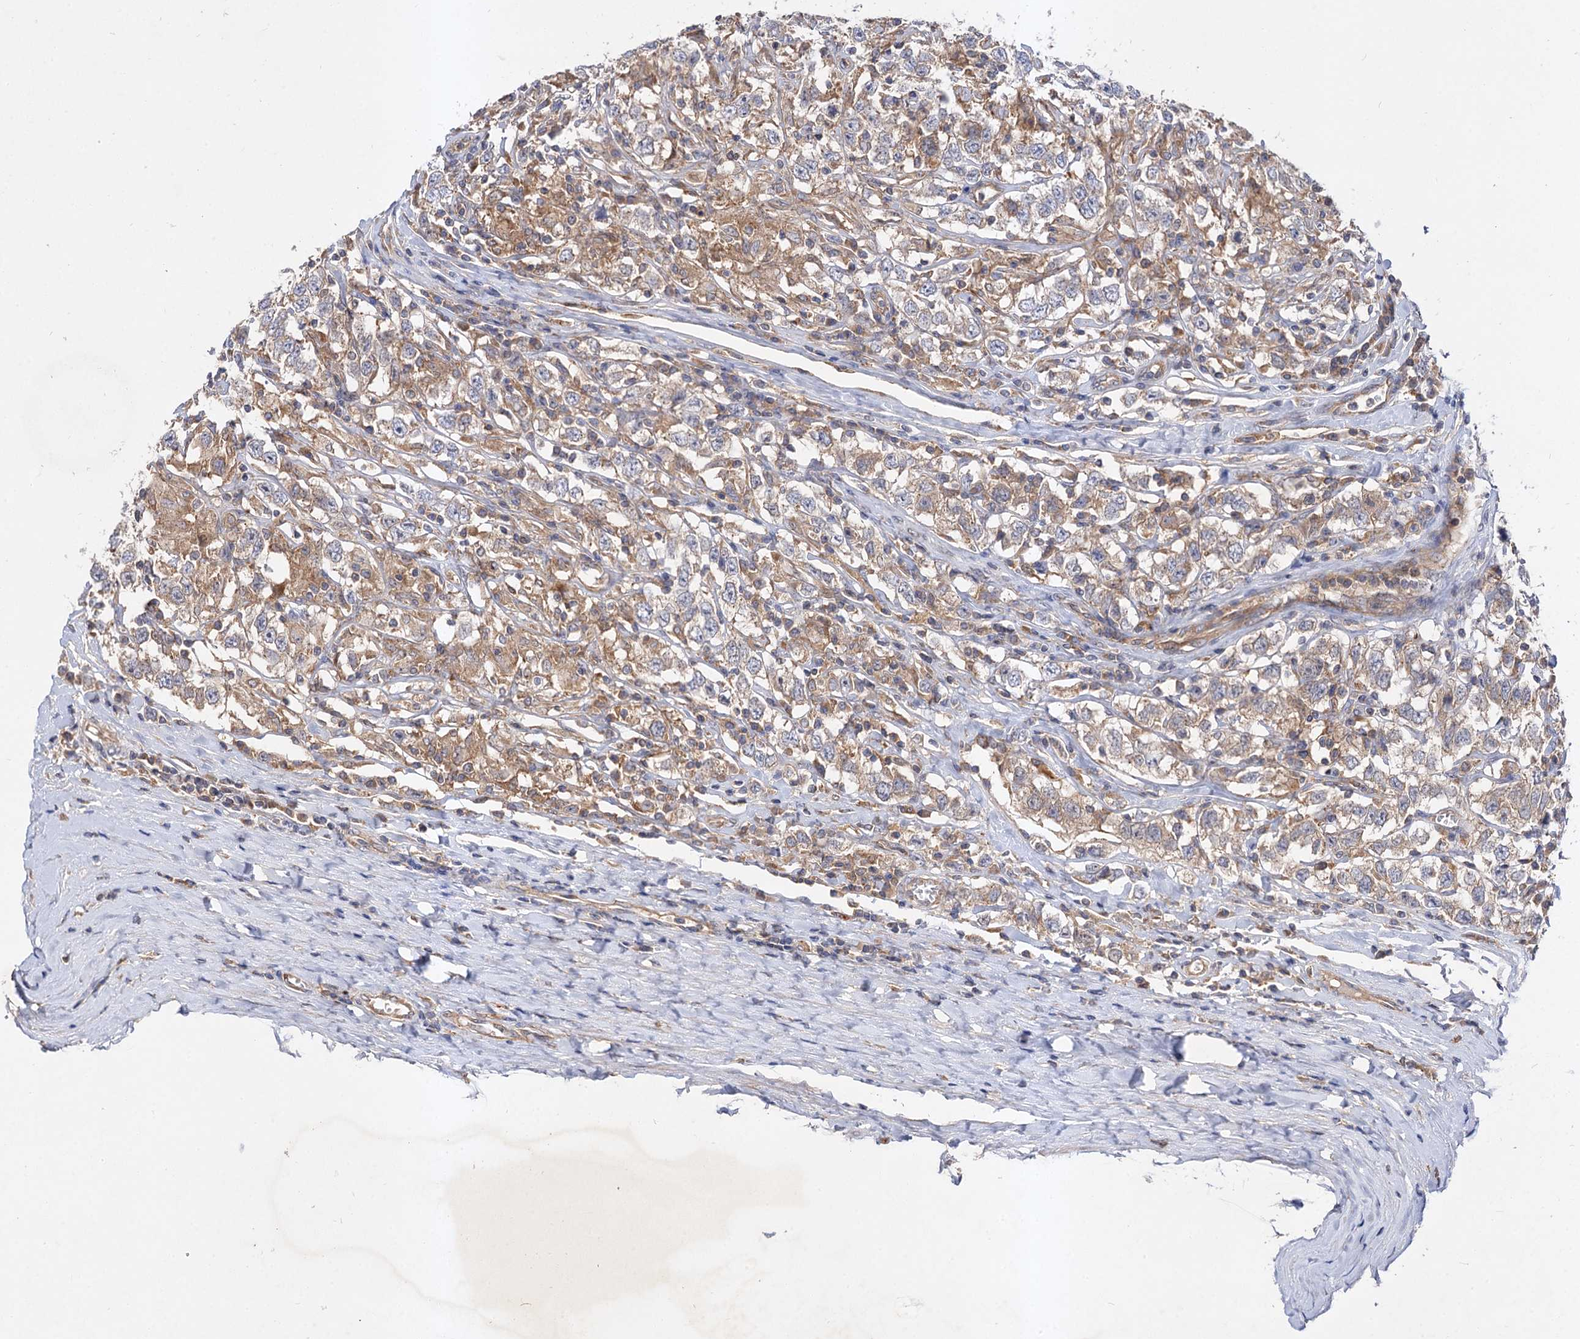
{"staining": {"intensity": "negative", "quantity": "none", "location": "none"}, "tissue": "testis cancer", "cell_type": "Tumor cells", "image_type": "cancer", "snomed": [{"axis": "morphology", "description": "Seminoma, NOS"}, {"axis": "topography", "description": "Testis"}], "caption": "Tumor cells show no significant positivity in testis seminoma.", "gene": "PATL1", "patient": {"sex": "male", "age": 41}}